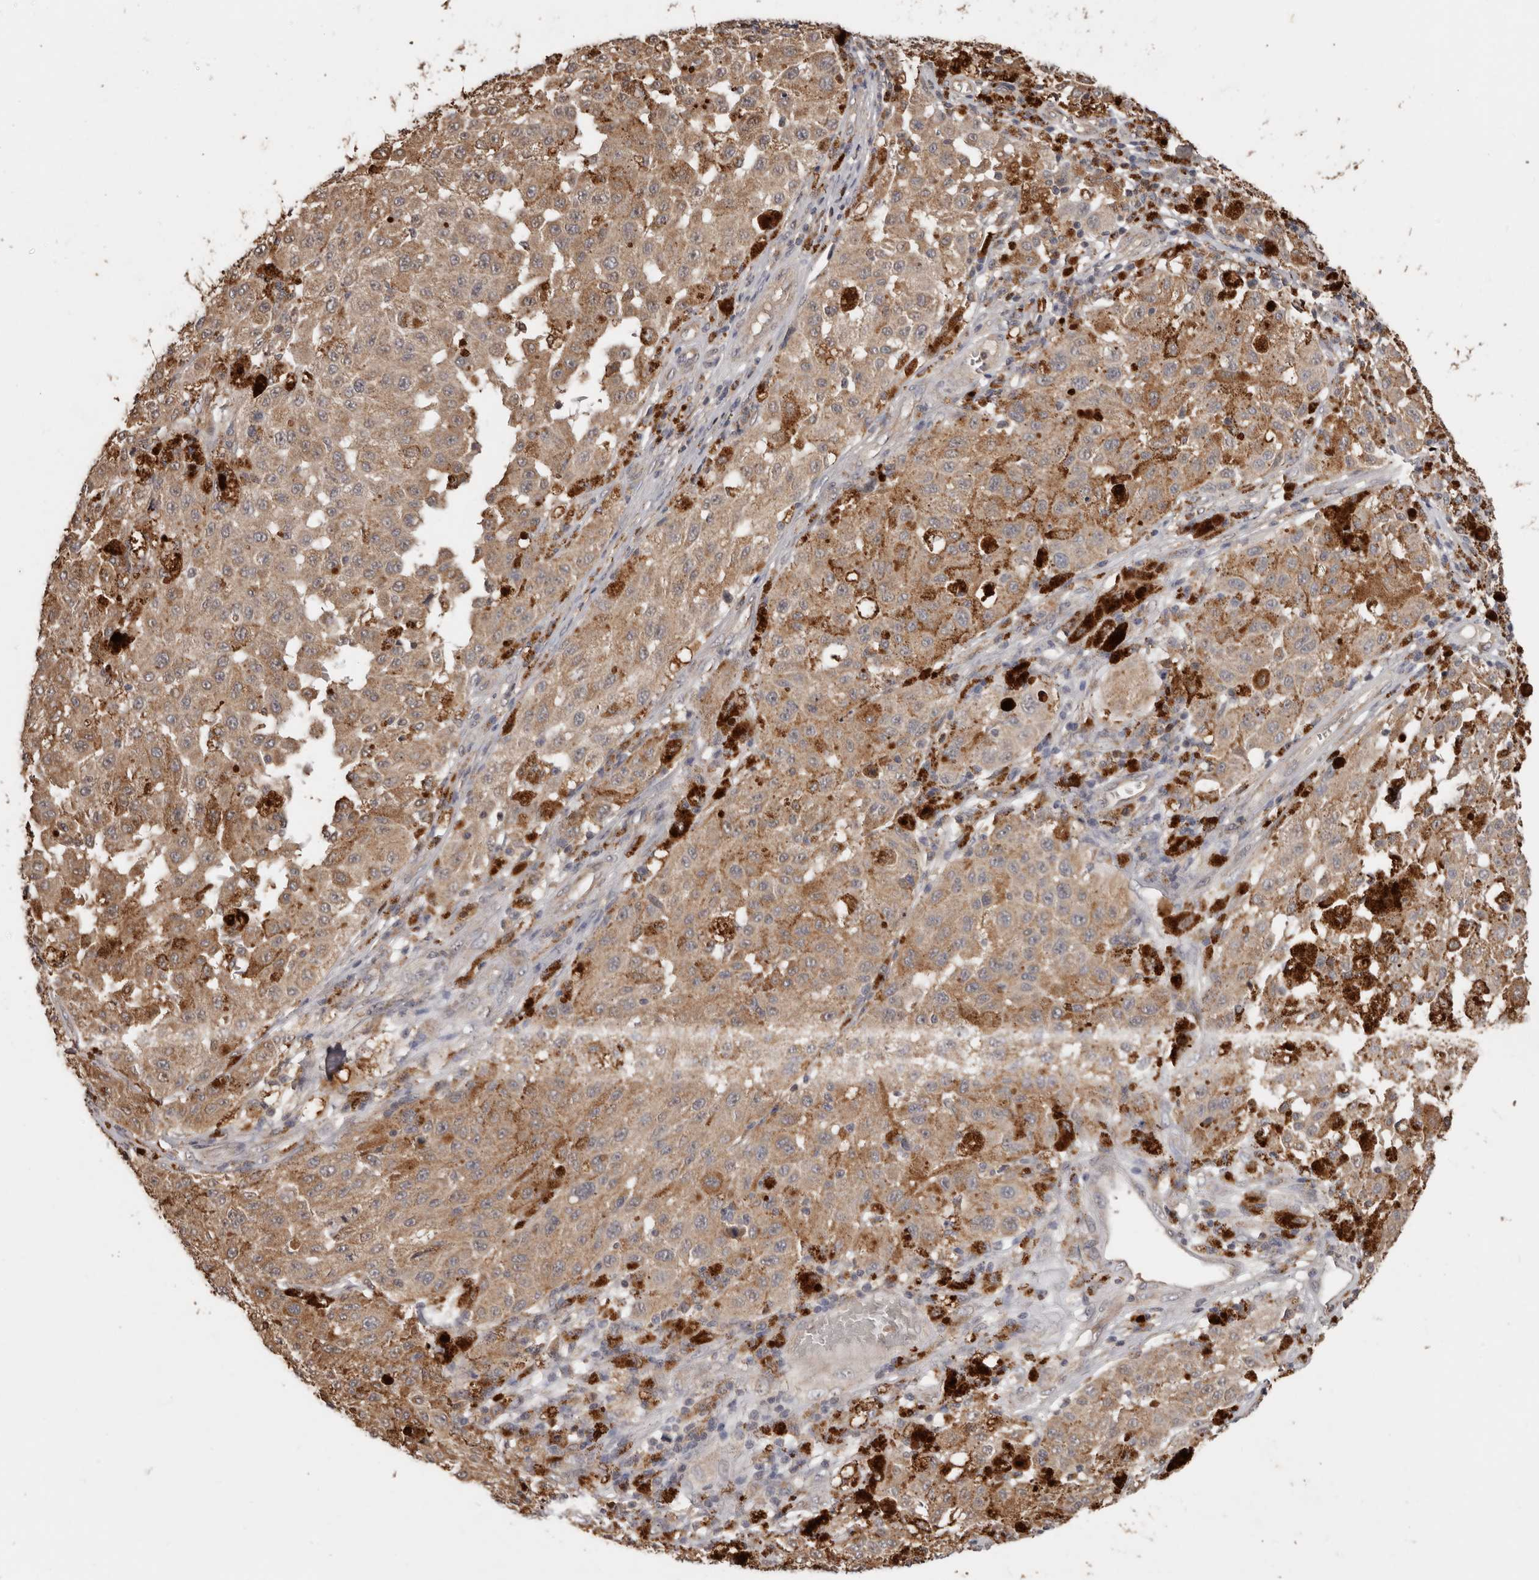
{"staining": {"intensity": "moderate", "quantity": ">75%", "location": "cytoplasmic/membranous"}, "tissue": "melanoma", "cell_type": "Tumor cells", "image_type": "cancer", "snomed": [{"axis": "morphology", "description": "Malignant melanoma, NOS"}, {"axis": "topography", "description": "Skin"}], "caption": "Immunohistochemical staining of melanoma reveals medium levels of moderate cytoplasmic/membranous expression in approximately >75% of tumor cells.", "gene": "RSPO2", "patient": {"sex": "female", "age": 64}}